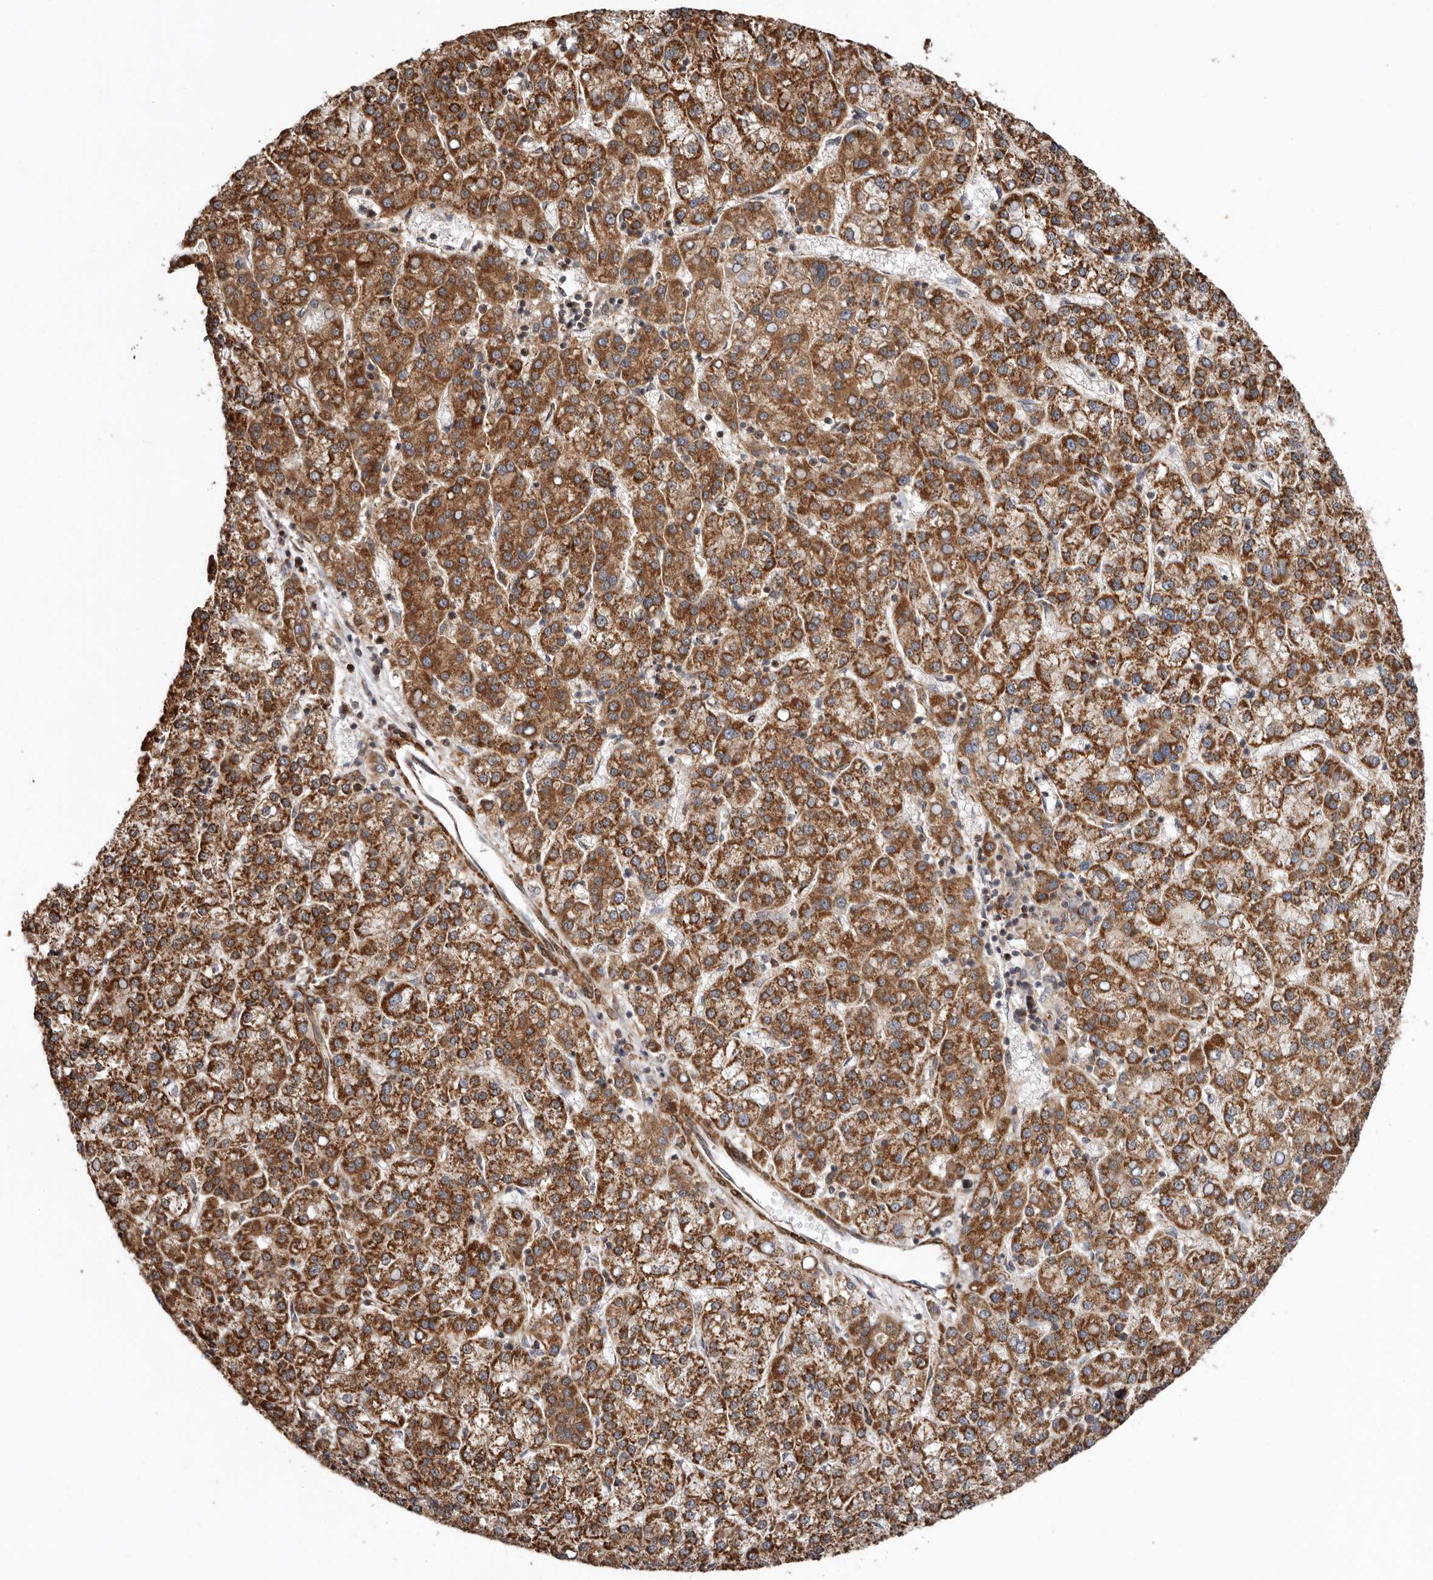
{"staining": {"intensity": "strong", "quantity": ">75%", "location": "cytoplasmic/membranous"}, "tissue": "liver cancer", "cell_type": "Tumor cells", "image_type": "cancer", "snomed": [{"axis": "morphology", "description": "Carcinoma, Hepatocellular, NOS"}, {"axis": "topography", "description": "Liver"}], "caption": "Liver cancer stained with immunohistochemistry reveals strong cytoplasmic/membranous positivity in about >75% of tumor cells. (brown staining indicates protein expression, while blue staining denotes nuclei).", "gene": "PROKR1", "patient": {"sex": "female", "age": 58}}